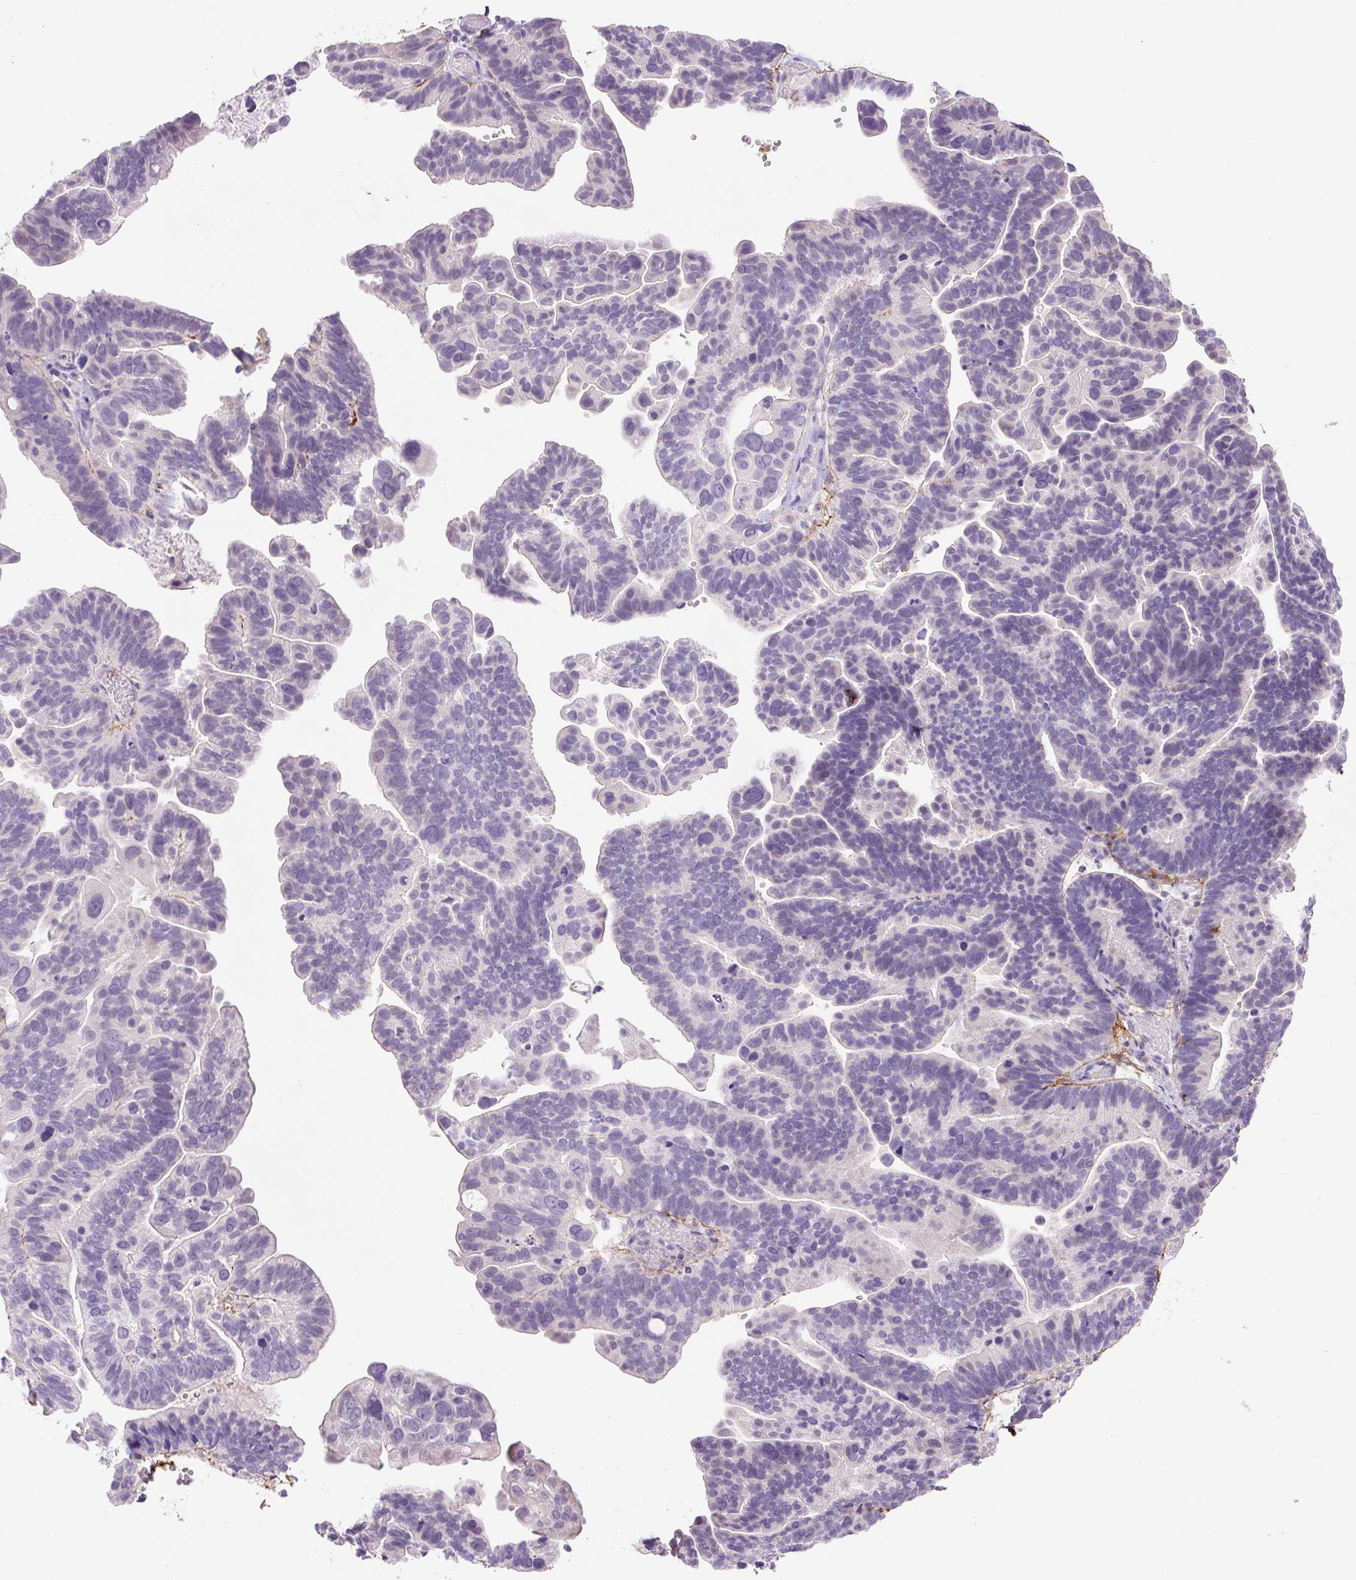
{"staining": {"intensity": "negative", "quantity": "none", "location": "none"}, "tissue": "ovarian cancer", "cell_type": "Tumor cells", "image_type": "cancer", "snomed": [{"axis": "morphology", "description": "Cystadenocarcinoma, serous, NOS"}, {"axis": "topography", "description": "Ovary"}], "caption": "Tumor cells show no significant expression in ovarian serous cystadenocarcinoma.", "gene": "FBN1", "patient": {"sex": "female", "age": 56}}